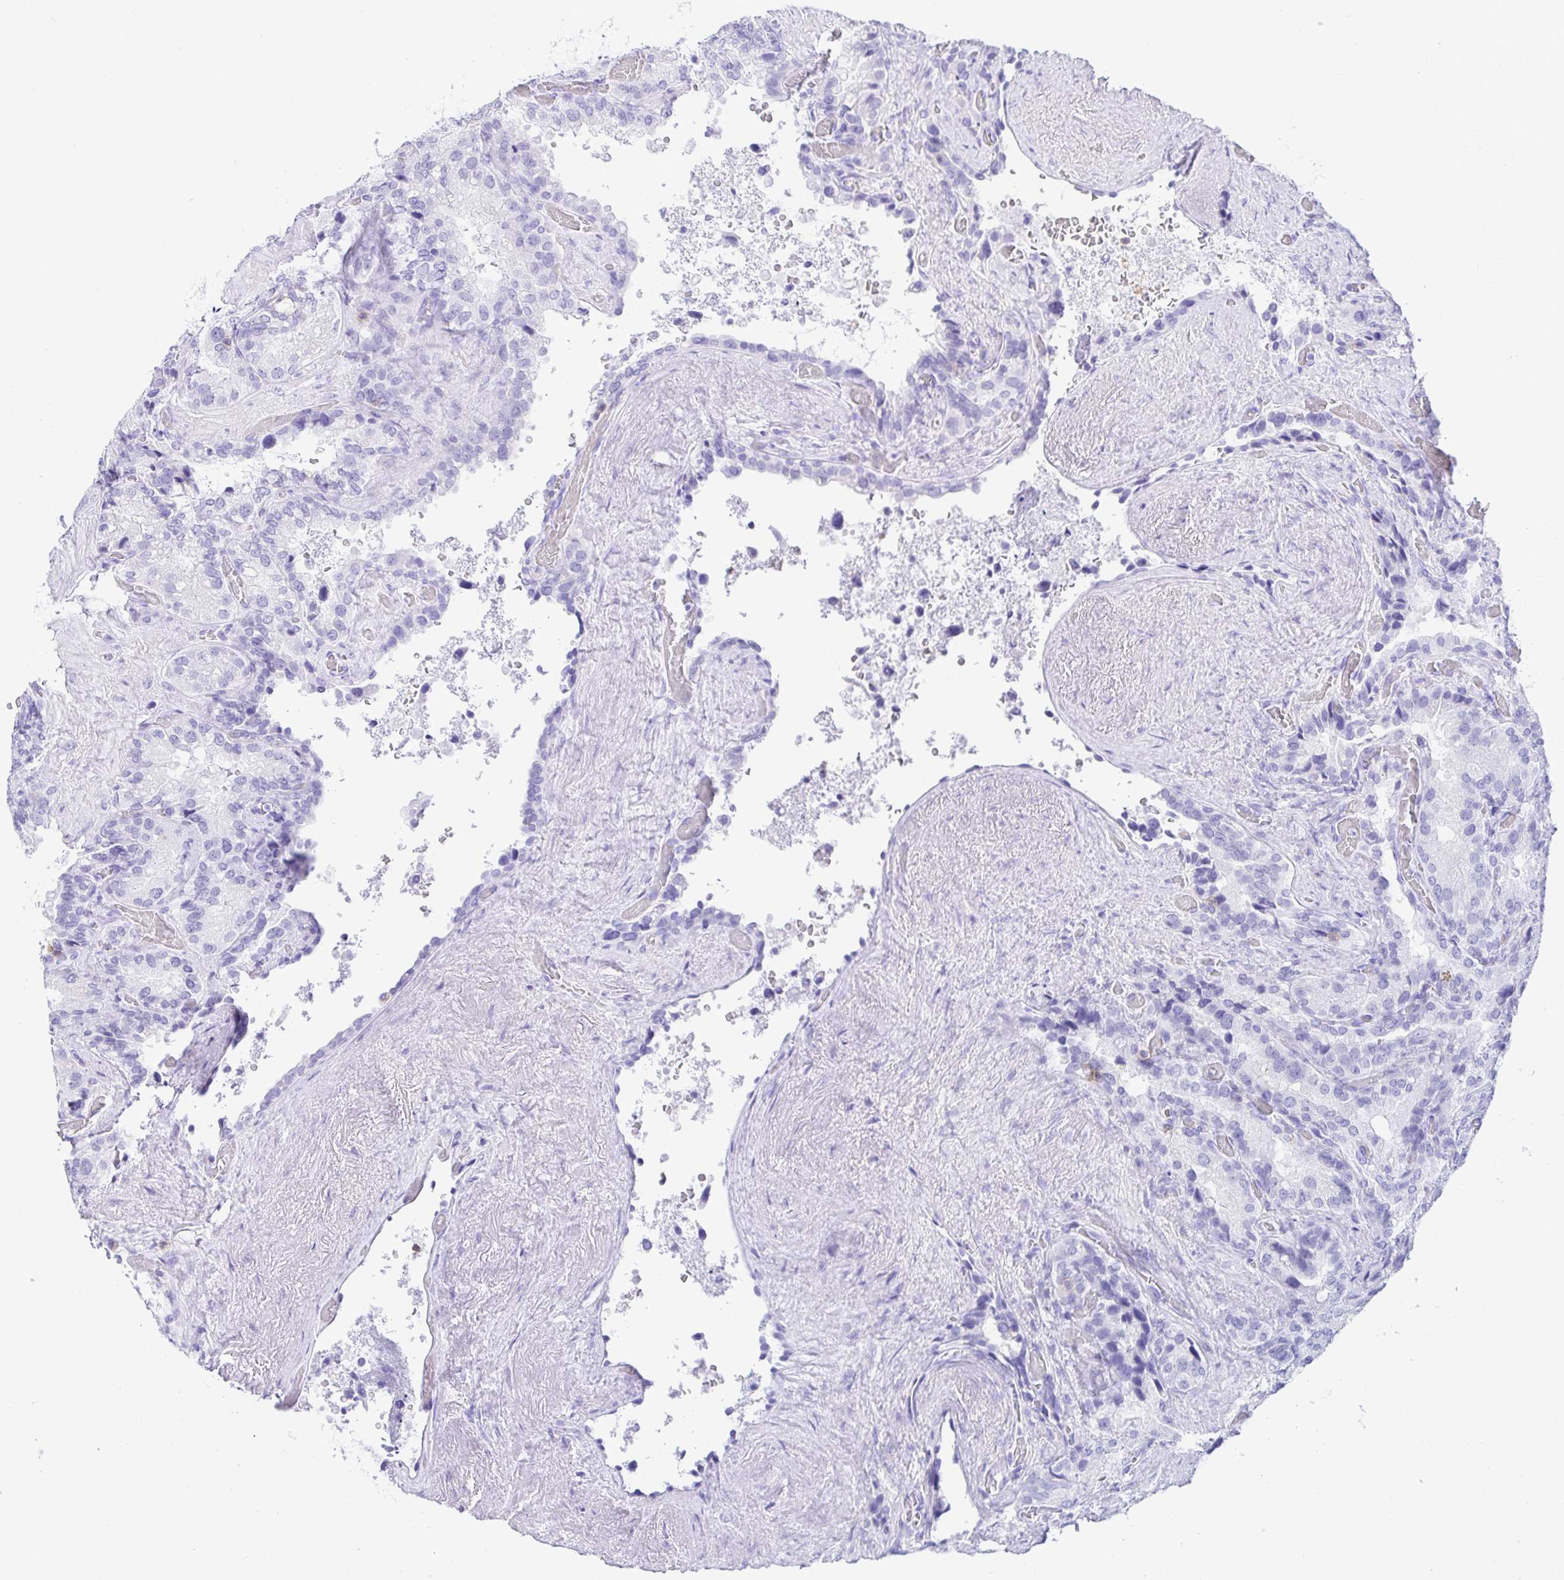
{"staining": {"intensity": "negative", "quantity": "none", "location": "none"}, "tissue": "seminal vesicle", "cell_type": "Glandular cells", "image_type": "normal", "snomed": [{"axis": "morphology", "description": "Normal tissue, NOS"}, {"axis": "topography", "description": "Seminal veicle"}], "caption": "This is a micrograph of IHC staining of benign seminal vesicle, which shows no staining in glandular cells.", "gene": "CD5", "patient": {"sex": "male", "age": 60}}